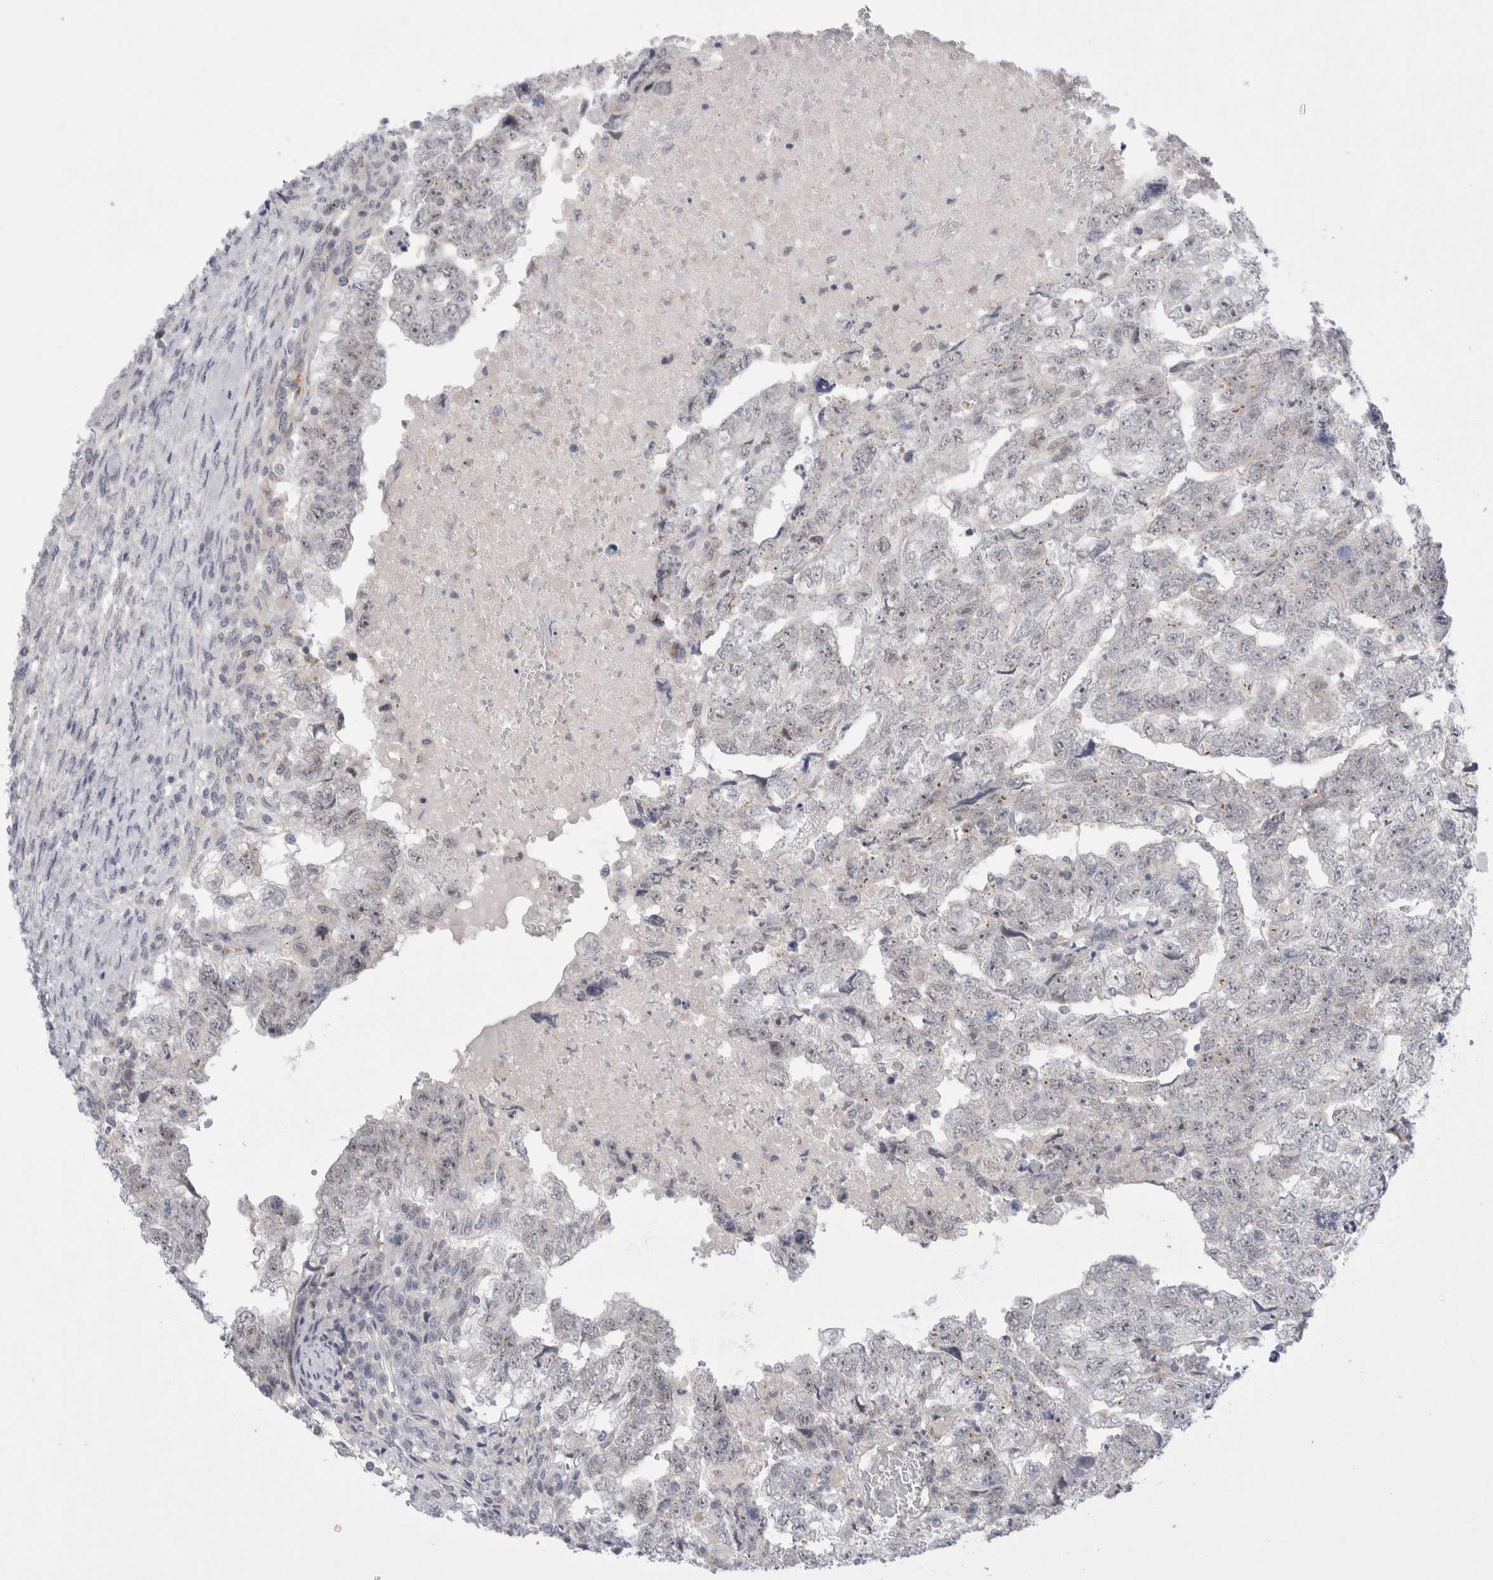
{"staining": {"intensity": "negative", "quantity": "none", "location": "none"}, "tissue": "testis cancer", "cell_type": "Tumor cells", "image_type": "cancer", "snomed": [{"axis": "morphology", "description": "Carcinoma, Embryonal, NOS"}, {"axis": "topography", "description": "Testis"}], "caption": "A high-resolution photomicrograph shows IHC staining of embryonal carcinoma (testis), which exhibits no significant expression in tumor cells.", "gene": "CERS5", "patient": {"sex": "male", "age": 36}}